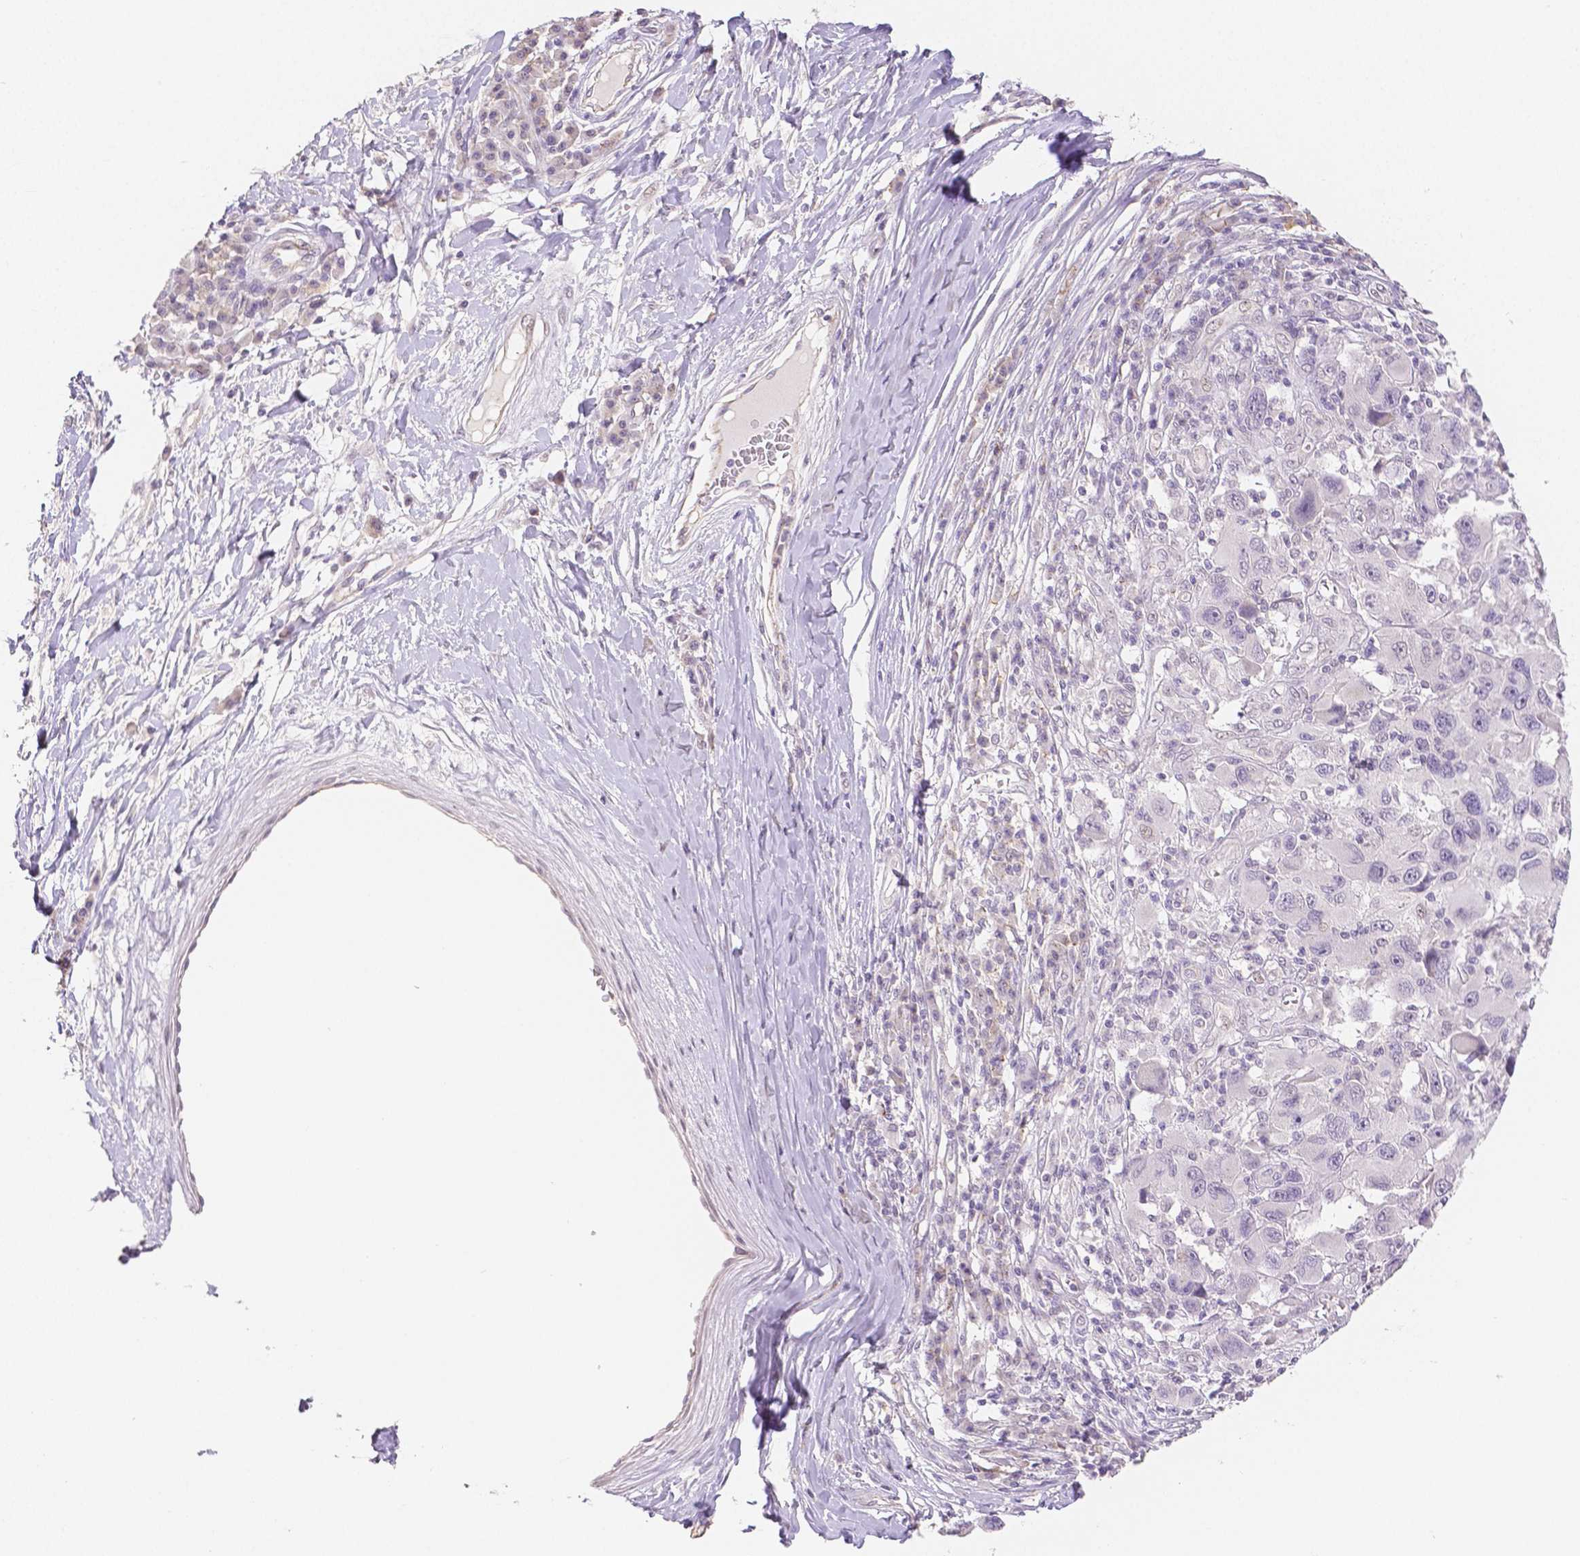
{"staining": {"intensity": "negative", "quantity": "none", "location": "none"}, "tissue": "melanoma", "cell_type": "Tumor cells", "image_type": "cancer", "snomed": [{"axis": "morphology", "description": "Malignant melanoma, NOS"}, {"axis": "topography", "description": "Skin"}], "caption": "Human malignant melanoma stained for a protein using immunohistochemistry shows no expression in tumor cells.", "gene": "OCLN", "patient": {"sex": "male", "age": 53}}